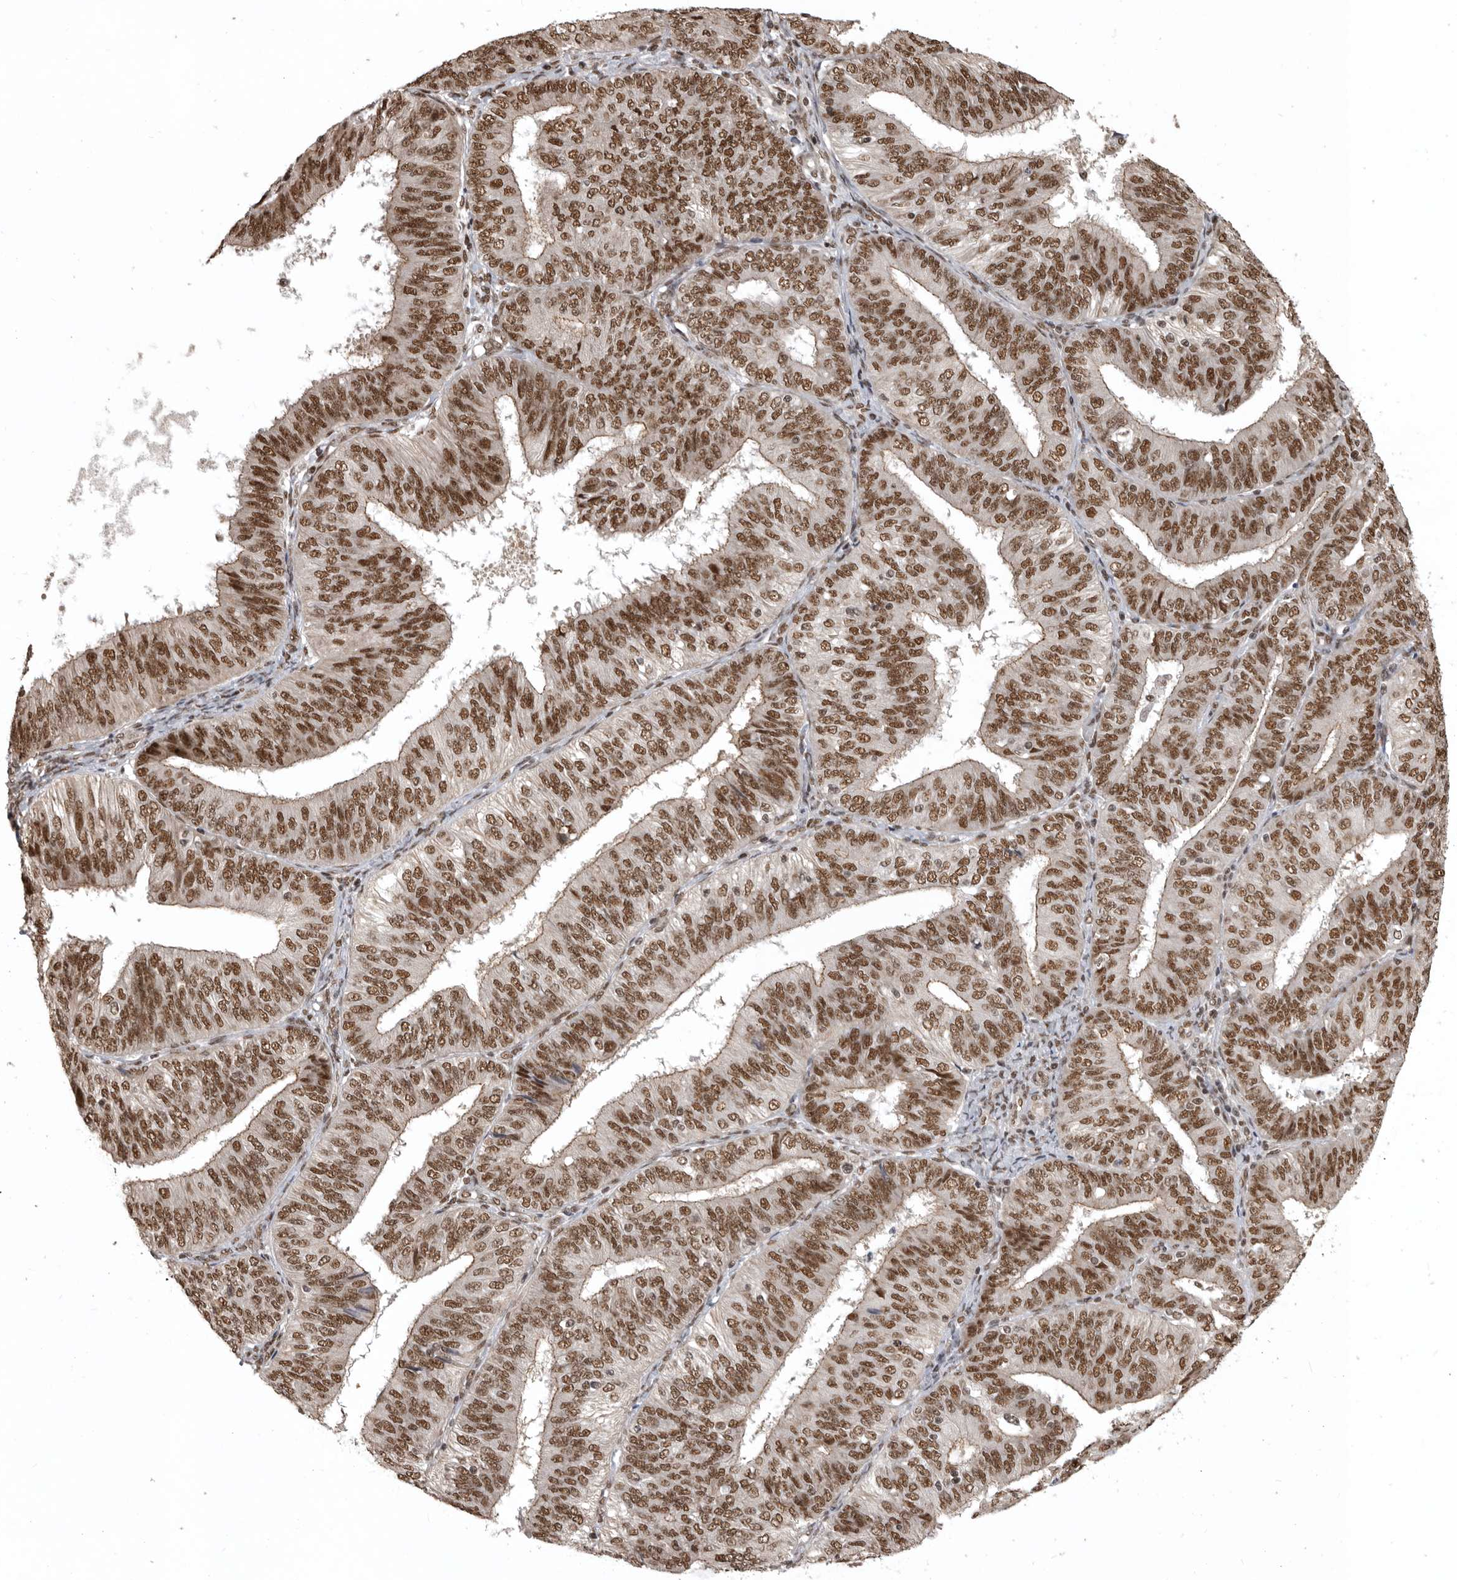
{"staining": {"intensity": "strong", "quantity": ">75%", "location": "nuclear"}, "tissue": "endometrial cancer", "cell_type": "Tumor cells", "image_type": "cancer", "snomed": [{"axis": "morphology", "description": "Adenocarcinoma, NOS"}, {"axis": "topography", "description": "Endometrium"}], "caption": "IHC histopathology image of neoplastic tissue: endometrial adenocarcinoma stained using IHC displays high levels of strong protein expression localized specifically in the nuclear of tumor cells, appearing as a nuclear brown color.", "gene": "CBLL1", "patient": {"sex": "female", "age": 58}}